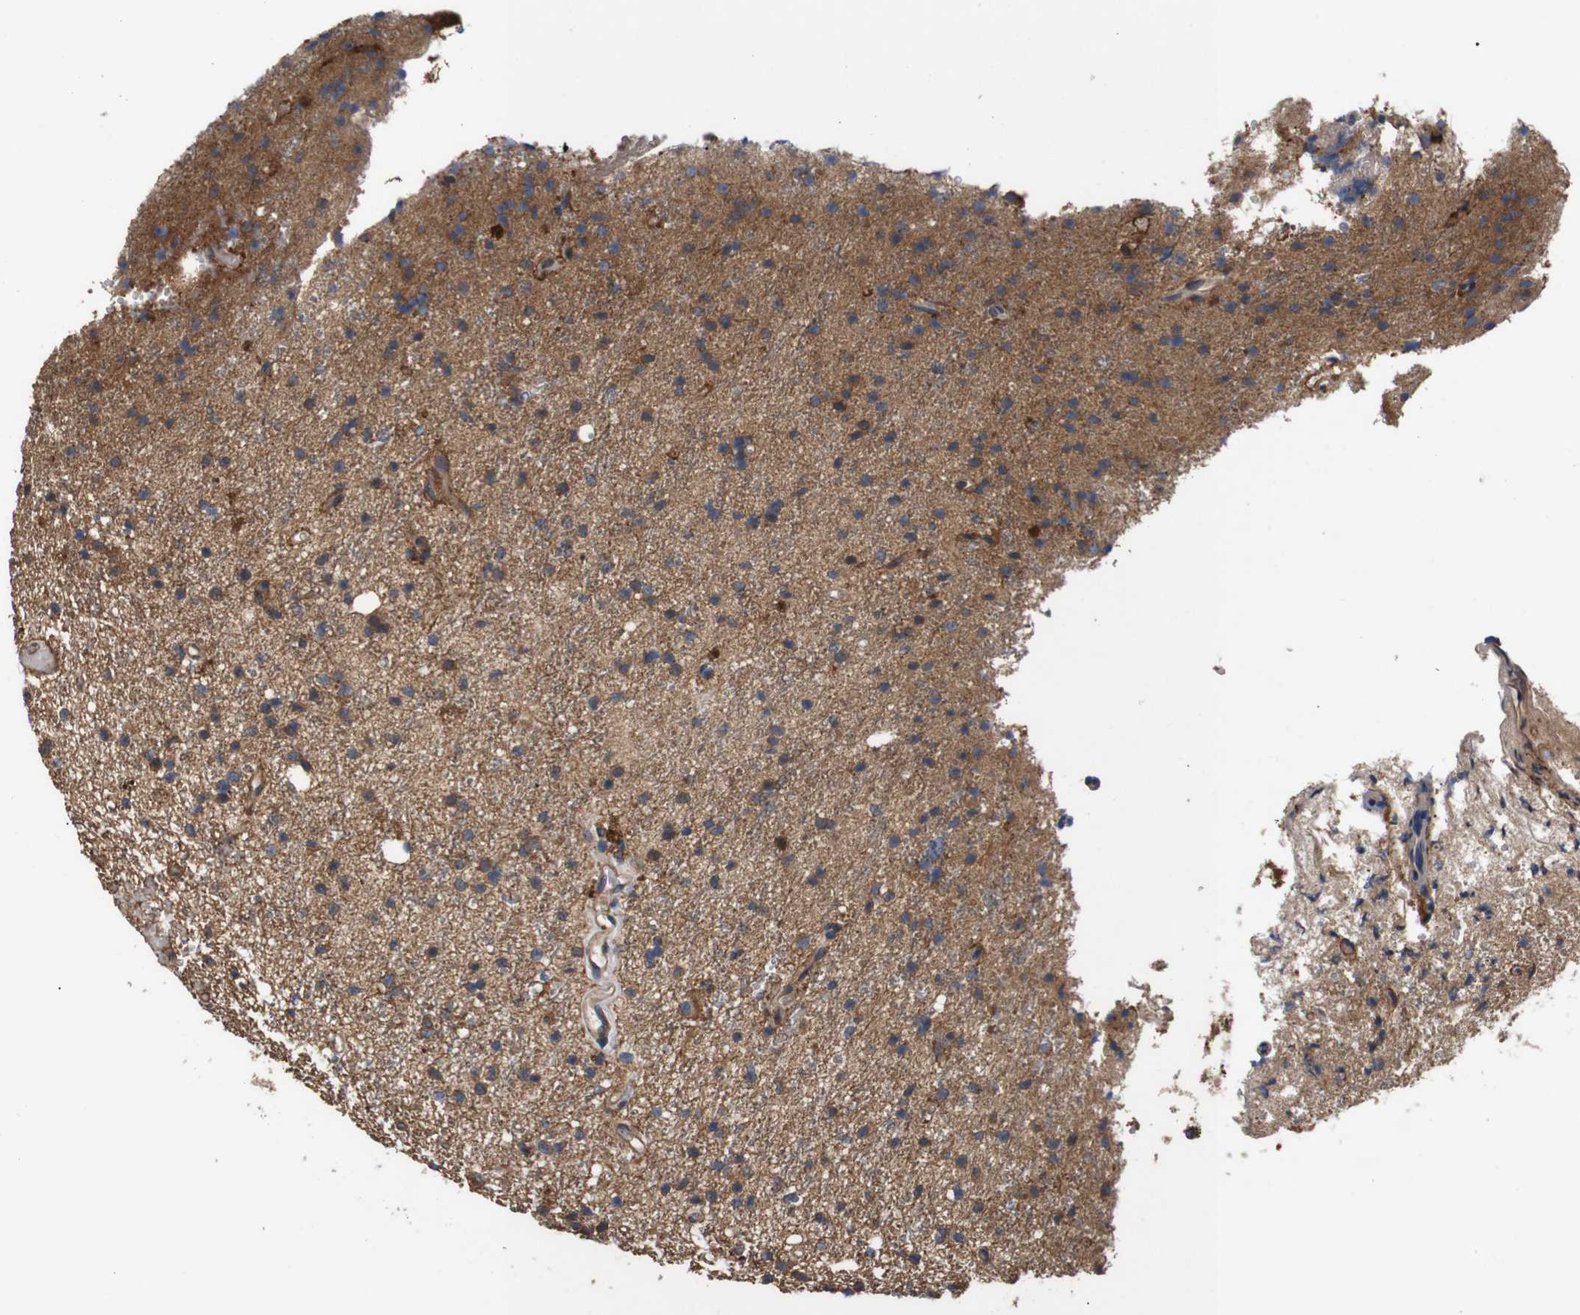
{"staining": {"intensity": "moderate", "quantity": ">75%", "location": "cytoplasmic/membranous"}, "tissue": "glioma", "cell_type": "Tumor cells", "image_type": "cancer", "snomed": [{"axis": "morphology", "description": "Glioma, malignant, High grade"}, {"axis": "topography", "description": "Brain"}], "caption": "The histopathology image shows a brown stain indicating the presence of a protein in the cytoplasmic/membranous of tumor cells in glioma. (Stains: DAB in brown, nuclei in blue, Microscopy: brightfield microscopy at high magnification).", "gene": "DDR1", "patient": {"sex": "male", "age": 47}}